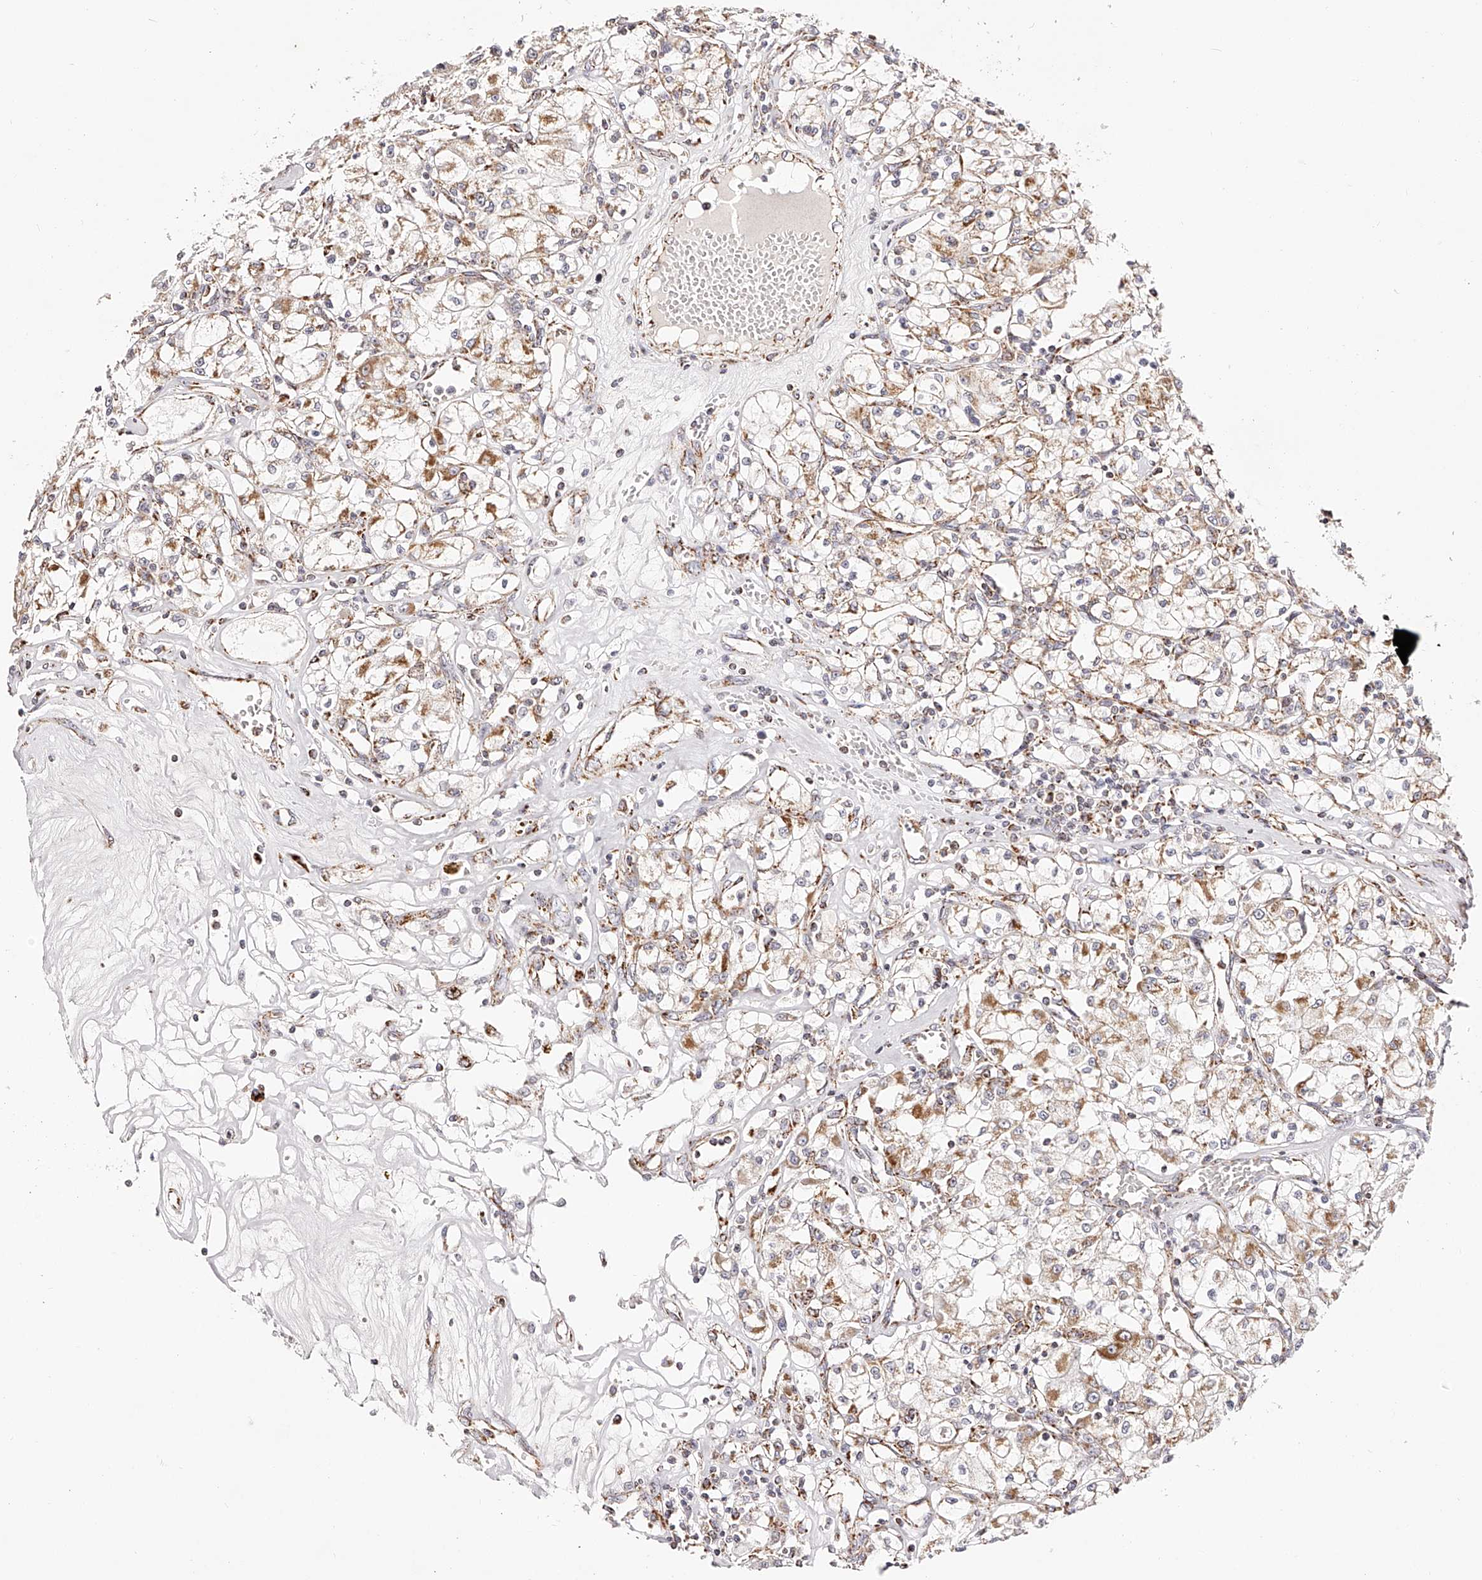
{"staining": {"intensity": "moderate", "quantity": "25%-75%", "location": "cytoplasmic/membranous"}, "tissue": "renal cancer", "cell_type": "Tumor cells", "image_type": "cancer", "snomed": [{"axis": "morphology", "description": "Adenocarcinoma, NOS"}, {"axis": "topography", "description": "Kidney"}], "caption": "About 25%-75% of tumor cells in human adenocarcinoma (renal) show moderate cytoplasmic/membranous protein positivity as visualized by brown immunohistochemical staining.", "gene": "NDUFV3", "patient": {"sex": "female", "age": 59}}